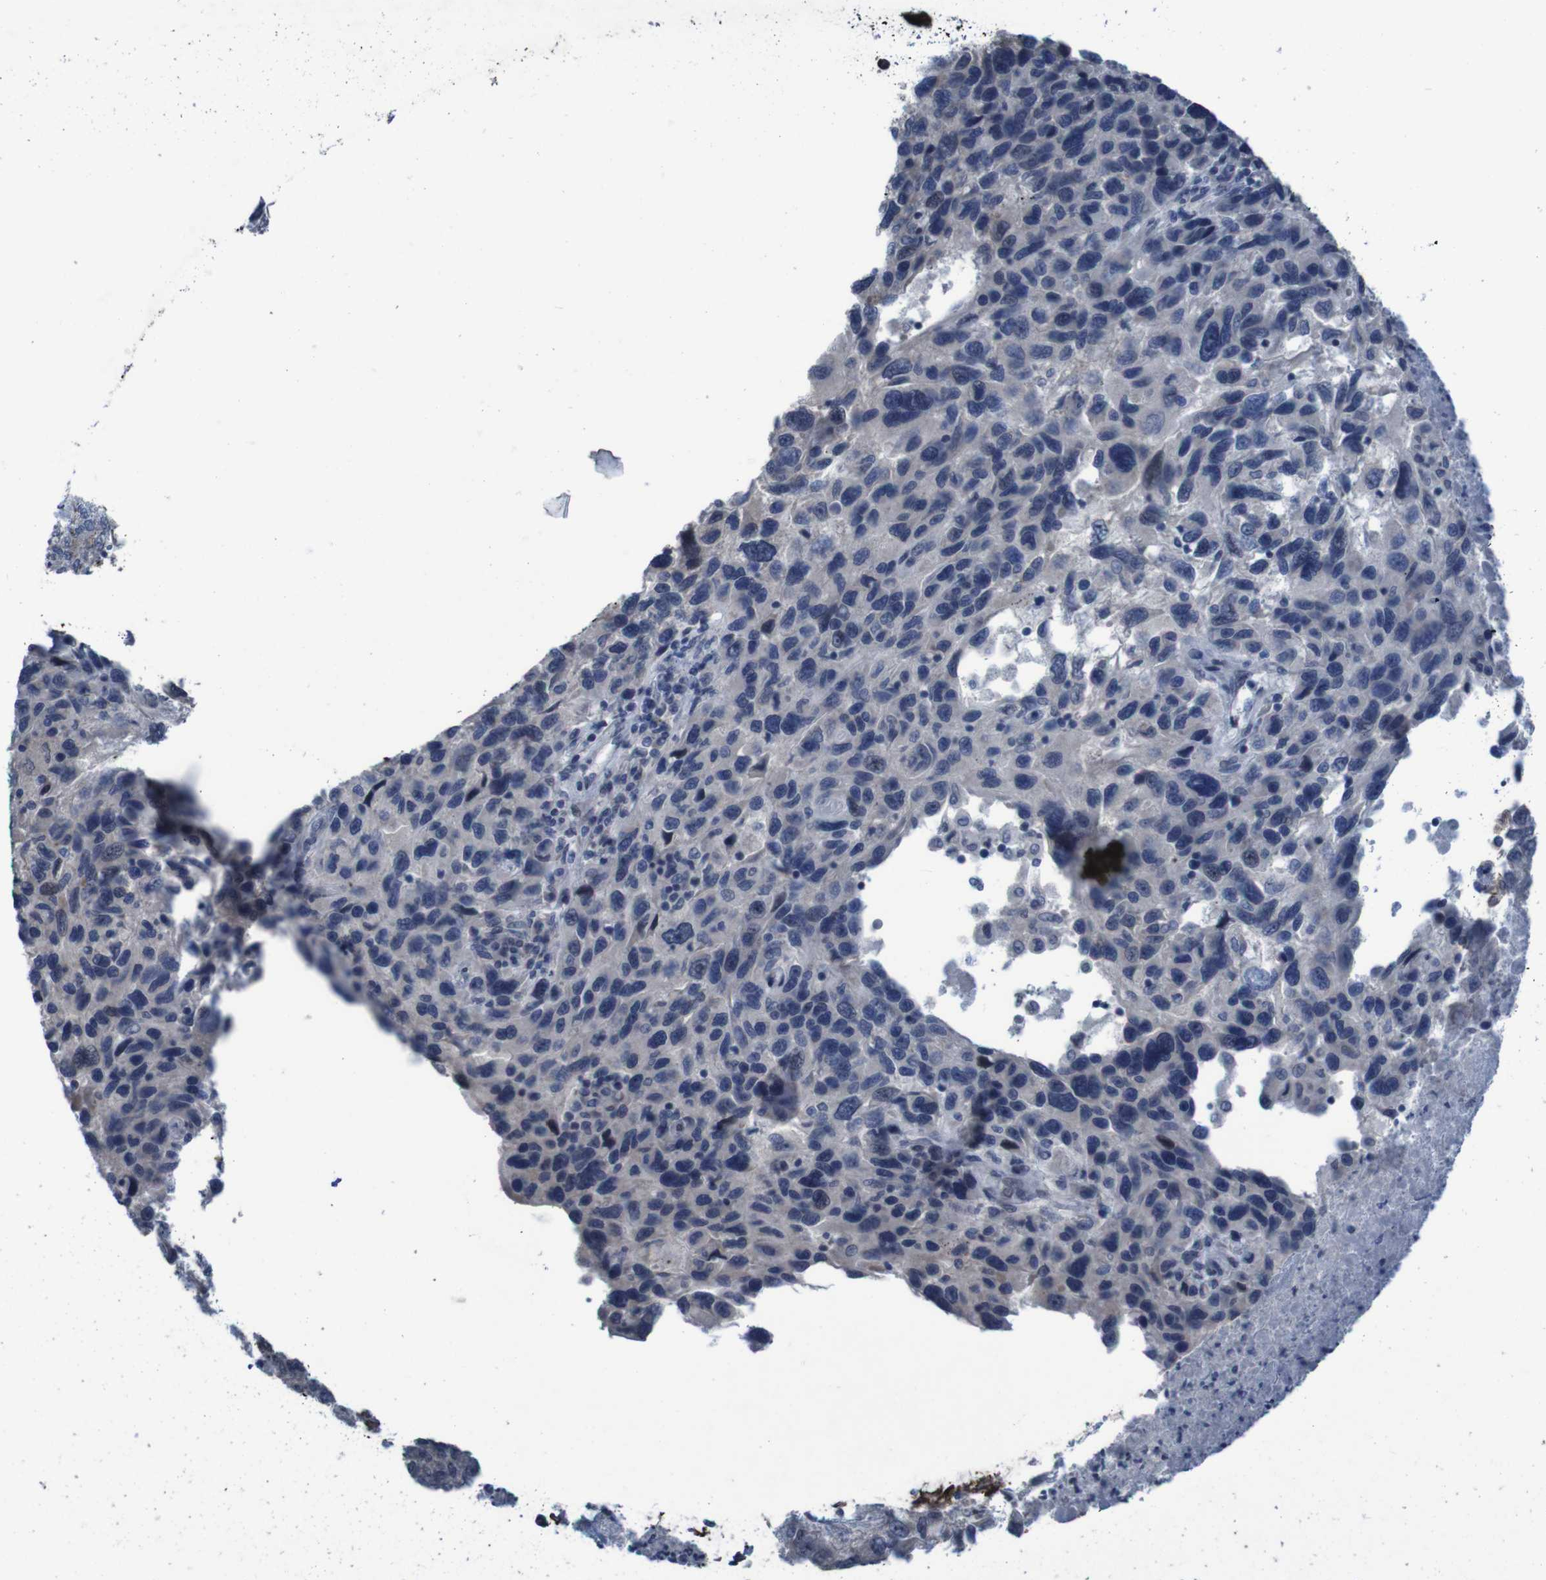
{"staining": {"intensity": "negative", "quantity": "none", "location": "none"}, "tissue": "melanoma", "cell_type": "Tumor cells", "image_type": "cancer", "snomed": [{"axis": "morphology", "description": "Malignant melanoma, NOS"}, {"axis": "topography", "description": "Skin"}], "caption": "Protein analysis of malignant melanoma shows no significant staining in tumor cells. Nuclei are stained in blue.", "gene": "CLDN18", "patient": {"sex": "male", "age": 53}}